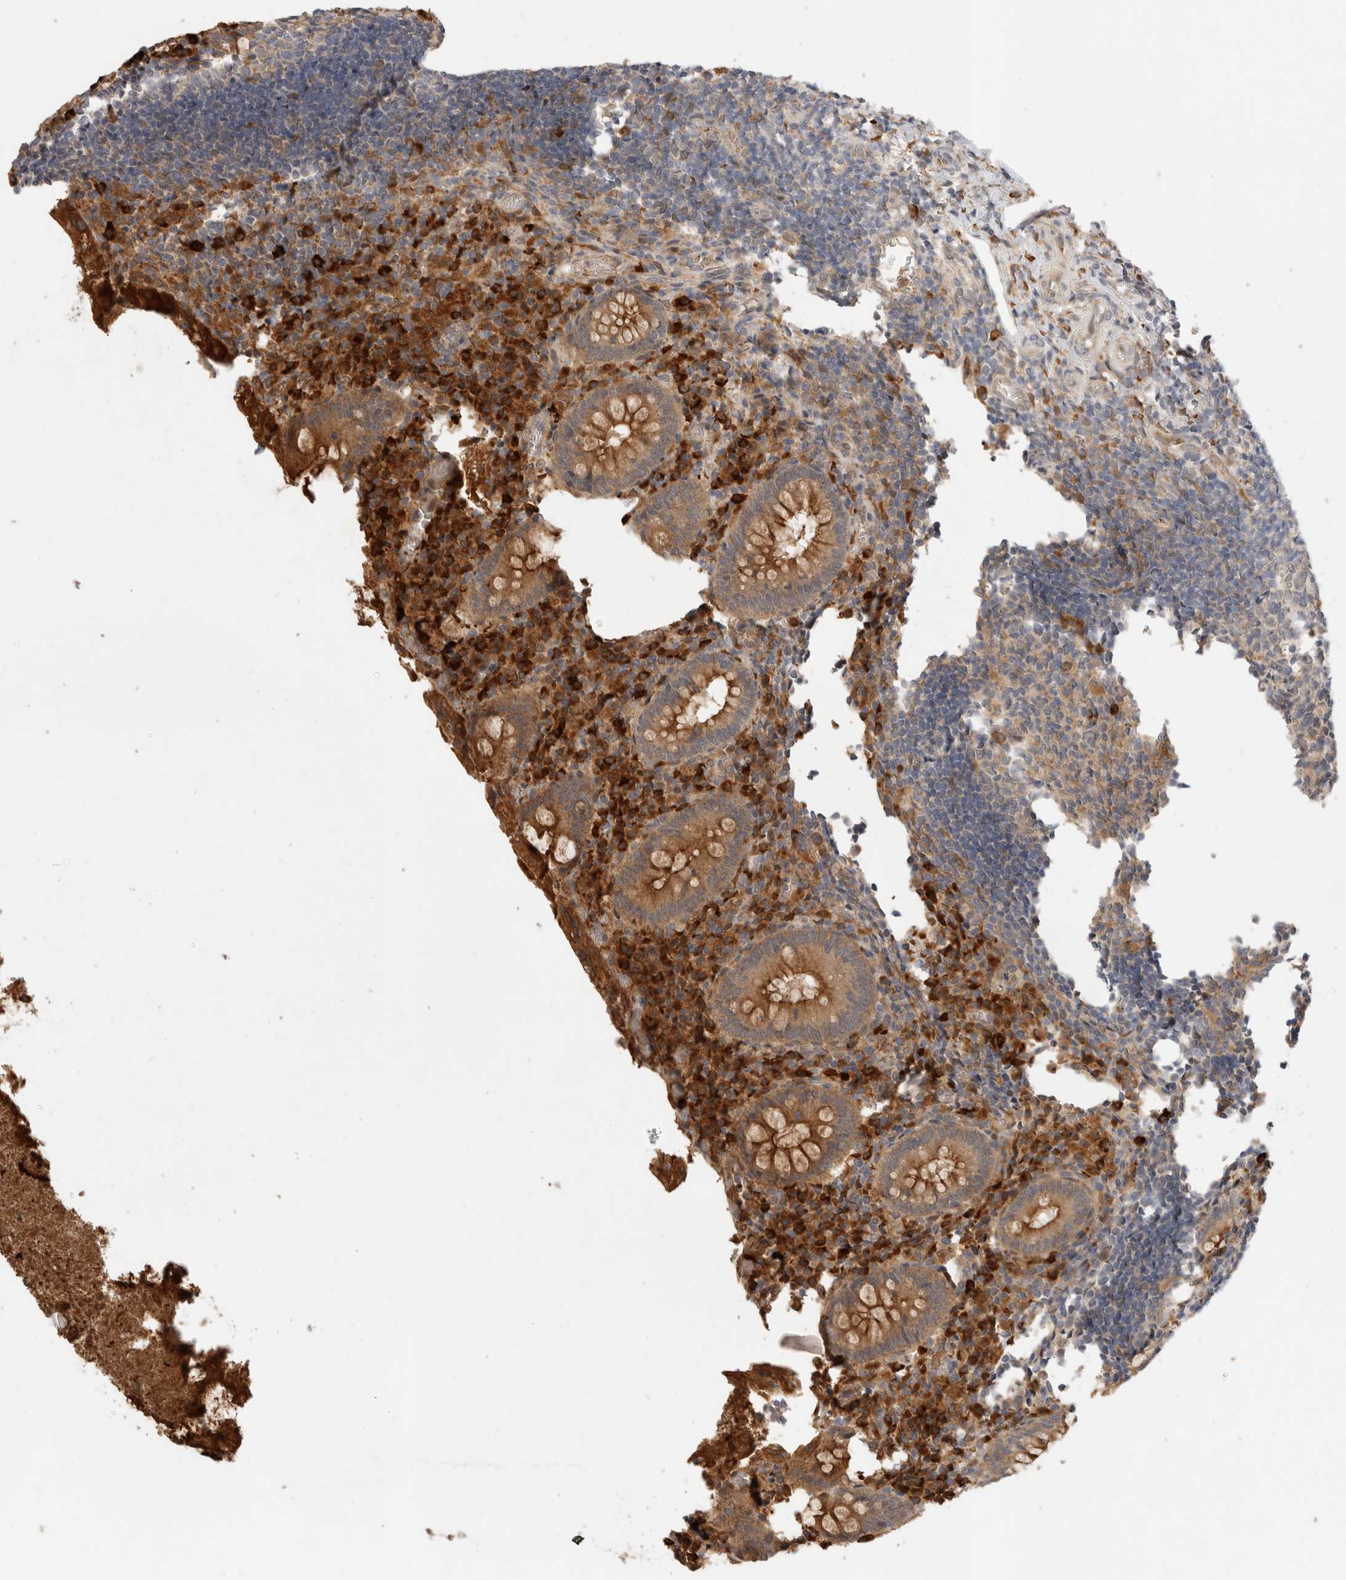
{"staining": {"intensity": "moderate", "quantity": ">75%", "location": "cytoplasmic/membranous"}, "tissue": "appendix", "cell_type": "Glandular cells", "image_type": "normal", "snomed": [{"axis": "morphology", "description": "Normal tissue, NOS"}, {"axis": "topography", "description": "Appendix"}], "caption": "This micrograph reveals IHC staining of benign human appendix, with medium moderate cytoplasmic/membranous positivity in approximately >75% of glandular cells.", "gene": "APOL2", "patient": {"sex": "female", "age": 17}}